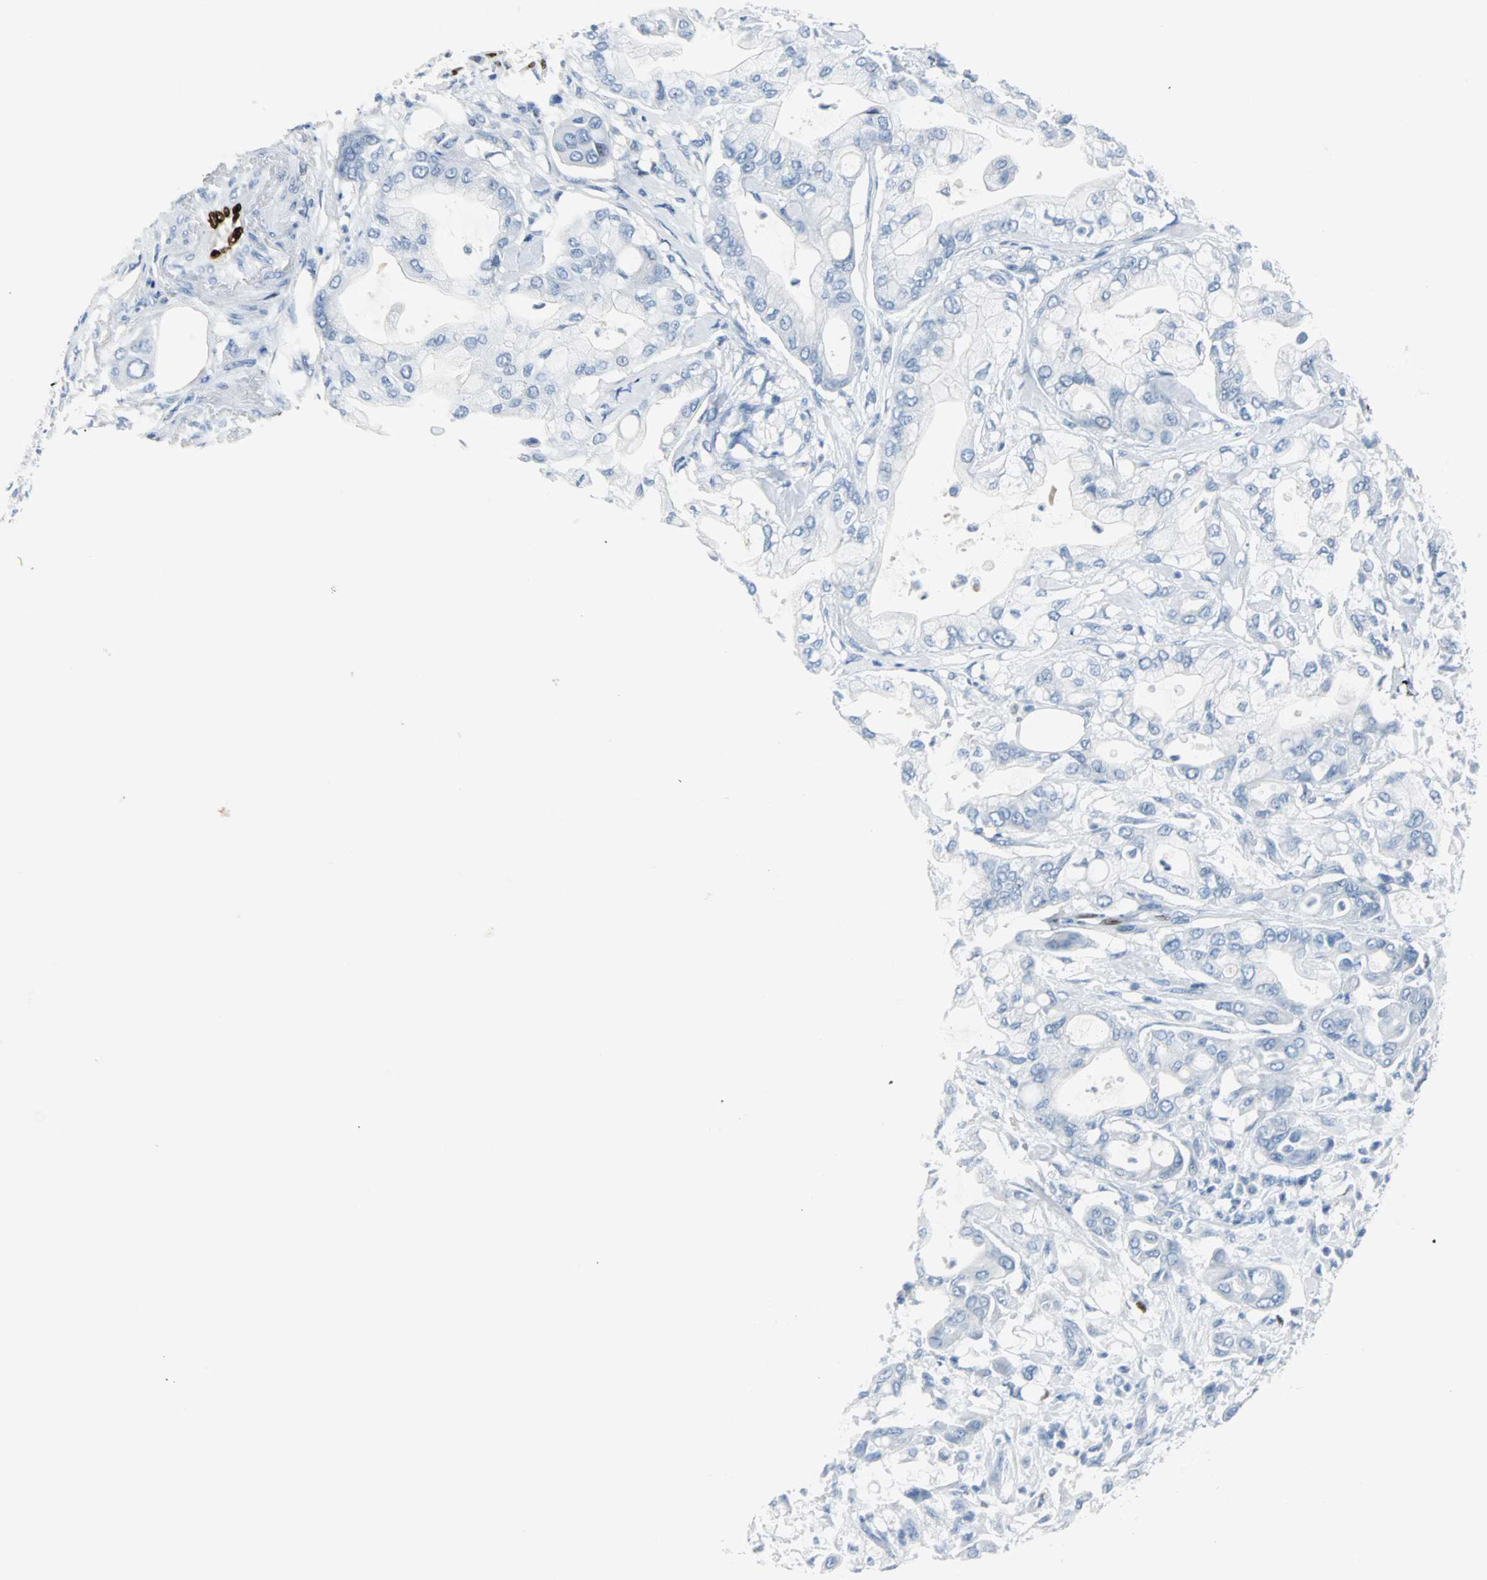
{"staining": {"intensity": "negative", "quantity": "none", "location": "none"}, "tissue": "pancreatic cancer", "cell_type": "Tumor cells", "image_type": "cancer", "snomed": [{"axis": "morphology", "description": "Adenocarcinoma, NOS"}, {"axis": "morphology", "description": "Adenocarcinoma, metastatic, NOS"}, {"axis": "topography", "description": "Lymph node"}, {"axis": "topography", "description": "Pancreas"}, {"axis": "topography", "description": "Duodenum"}], "caption": "Metastatic adenocarcinoma (pancreatic) was stained to show a protein in brown. There is no significant positivity in tumor cells. (DAB (3,3'-diaminobenzidine) immunohistochemistry (IHC) visualized using brightfield microscopy, high magnification).", "gene": "IL33", "patient": {"sex": "female", "age": 64}}